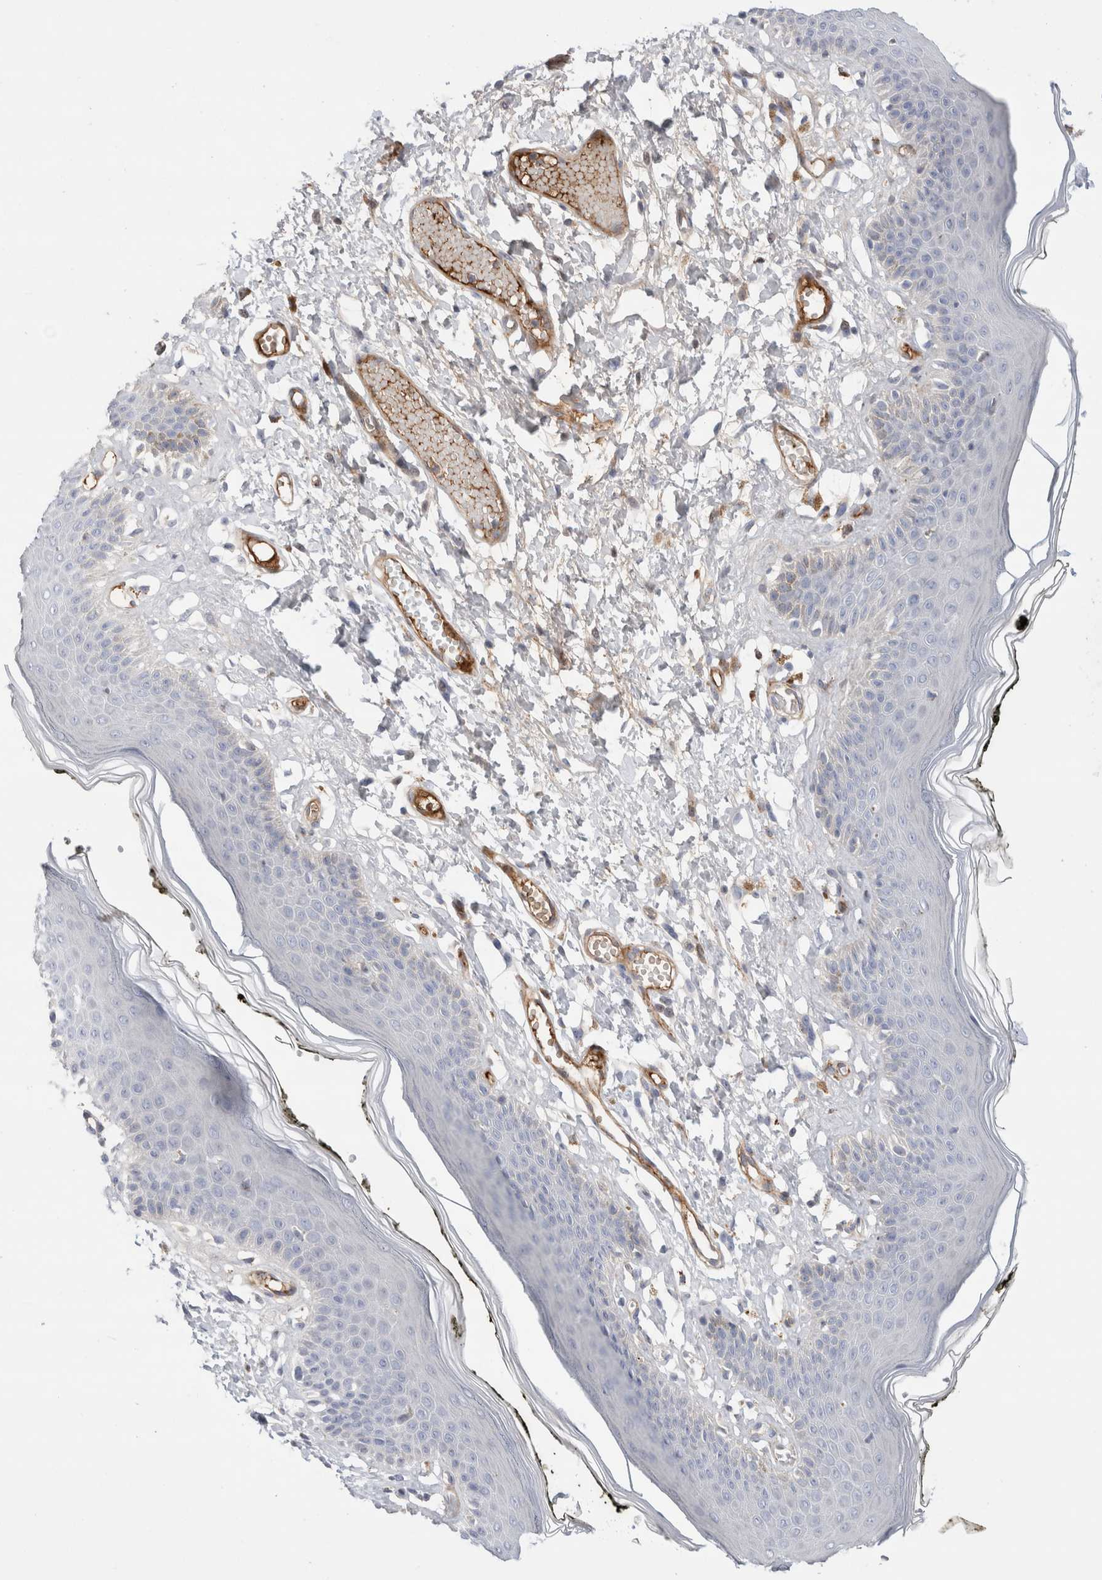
{"staining": {"intensity": "moderate", "quantity": "<25%", "location": "cytoplasmic/membranous"}, "tissue": "skin", "cell_type": "Epidermal cells", "image_type": "normal", "snomed": [{"axis": "morphology", "description": "Normal tissue, NOS"}, {"axis": "morphology", "description": "Inflammation, NOS"}, {"axis": "topography", "description": "Vulva"}], "caption": "Immunohistochemical staining of normal human skin reveals low levels of moderate cytoplasmic/membranous staining in approximately <25% of epidermal cells. The staining was performed using DAB (3,3'-diaminobenzidine) to visualize the protein expression in brown, while the nuclei were stained in blue with hematoxylin (Magnification: 20x).", "gene": "ECHDC2", "patient": {"sex": "female", "age": 84}}